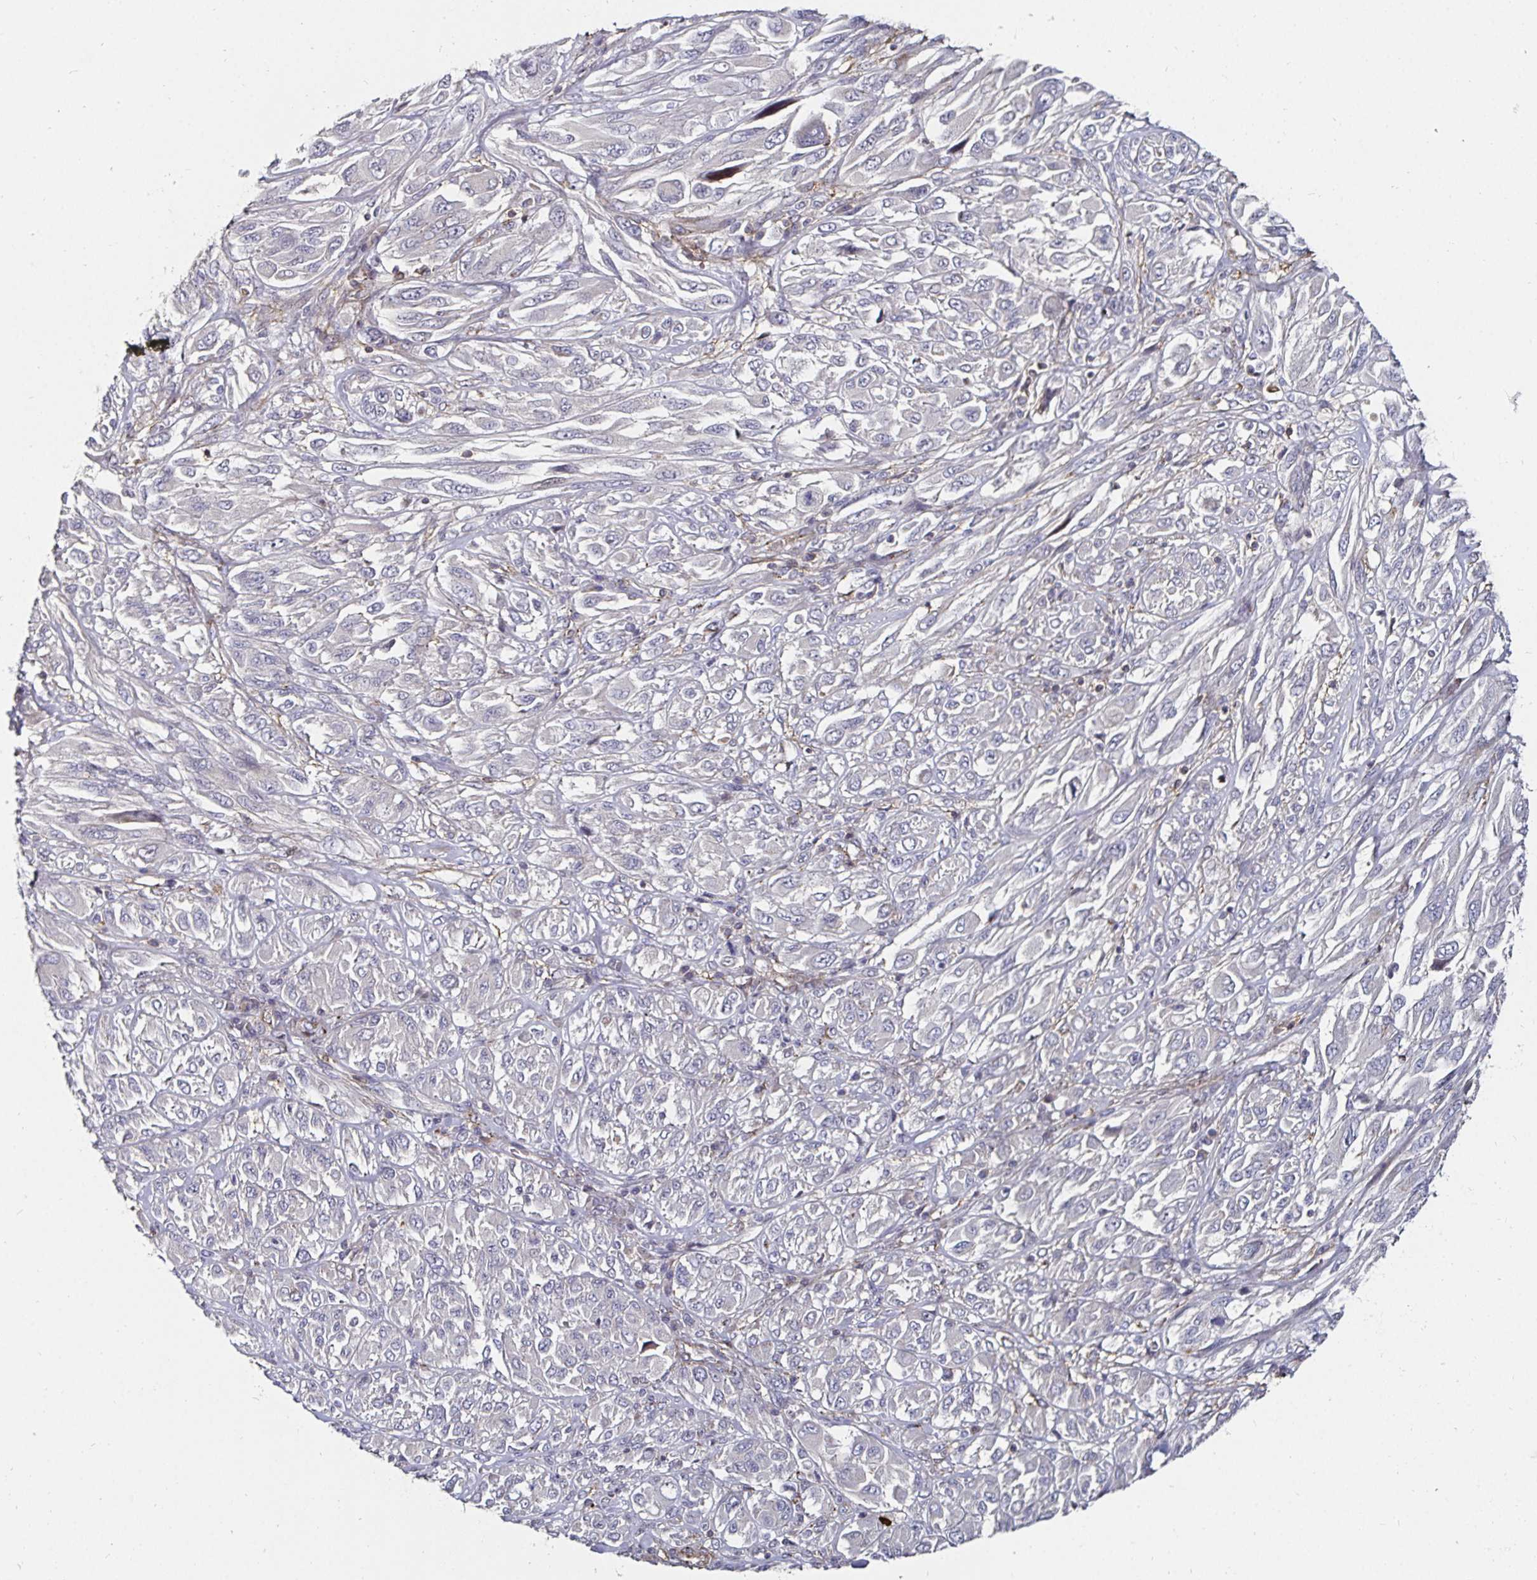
{"staining": {"intensity": "negative", "quantity": "none", "location": "none"}, "tissue": "melanoma", "cell_type": "Tumor cells", "image_type": "cancer", "snomed": [{"axis": "morphology", "description": "Malignant melanoma, NOS"}, {"axis": "topography", "description": "Skin"}], "caption": "Immunohistochemistry (IHC) histopathology image of neoplastic tissue: malignant melanoma stained with DAB (3,3'-diaminobenzidine) shows no significant protein staining in tumor cells. (Stains: DAB (3,3'-diaminobenzidine) IHC with hematoxylin counter stain, Microscopy: brightfield microscopy at high magnification).", "gene": "GJA4", "patient": {"sex": "female", "age": 91}}